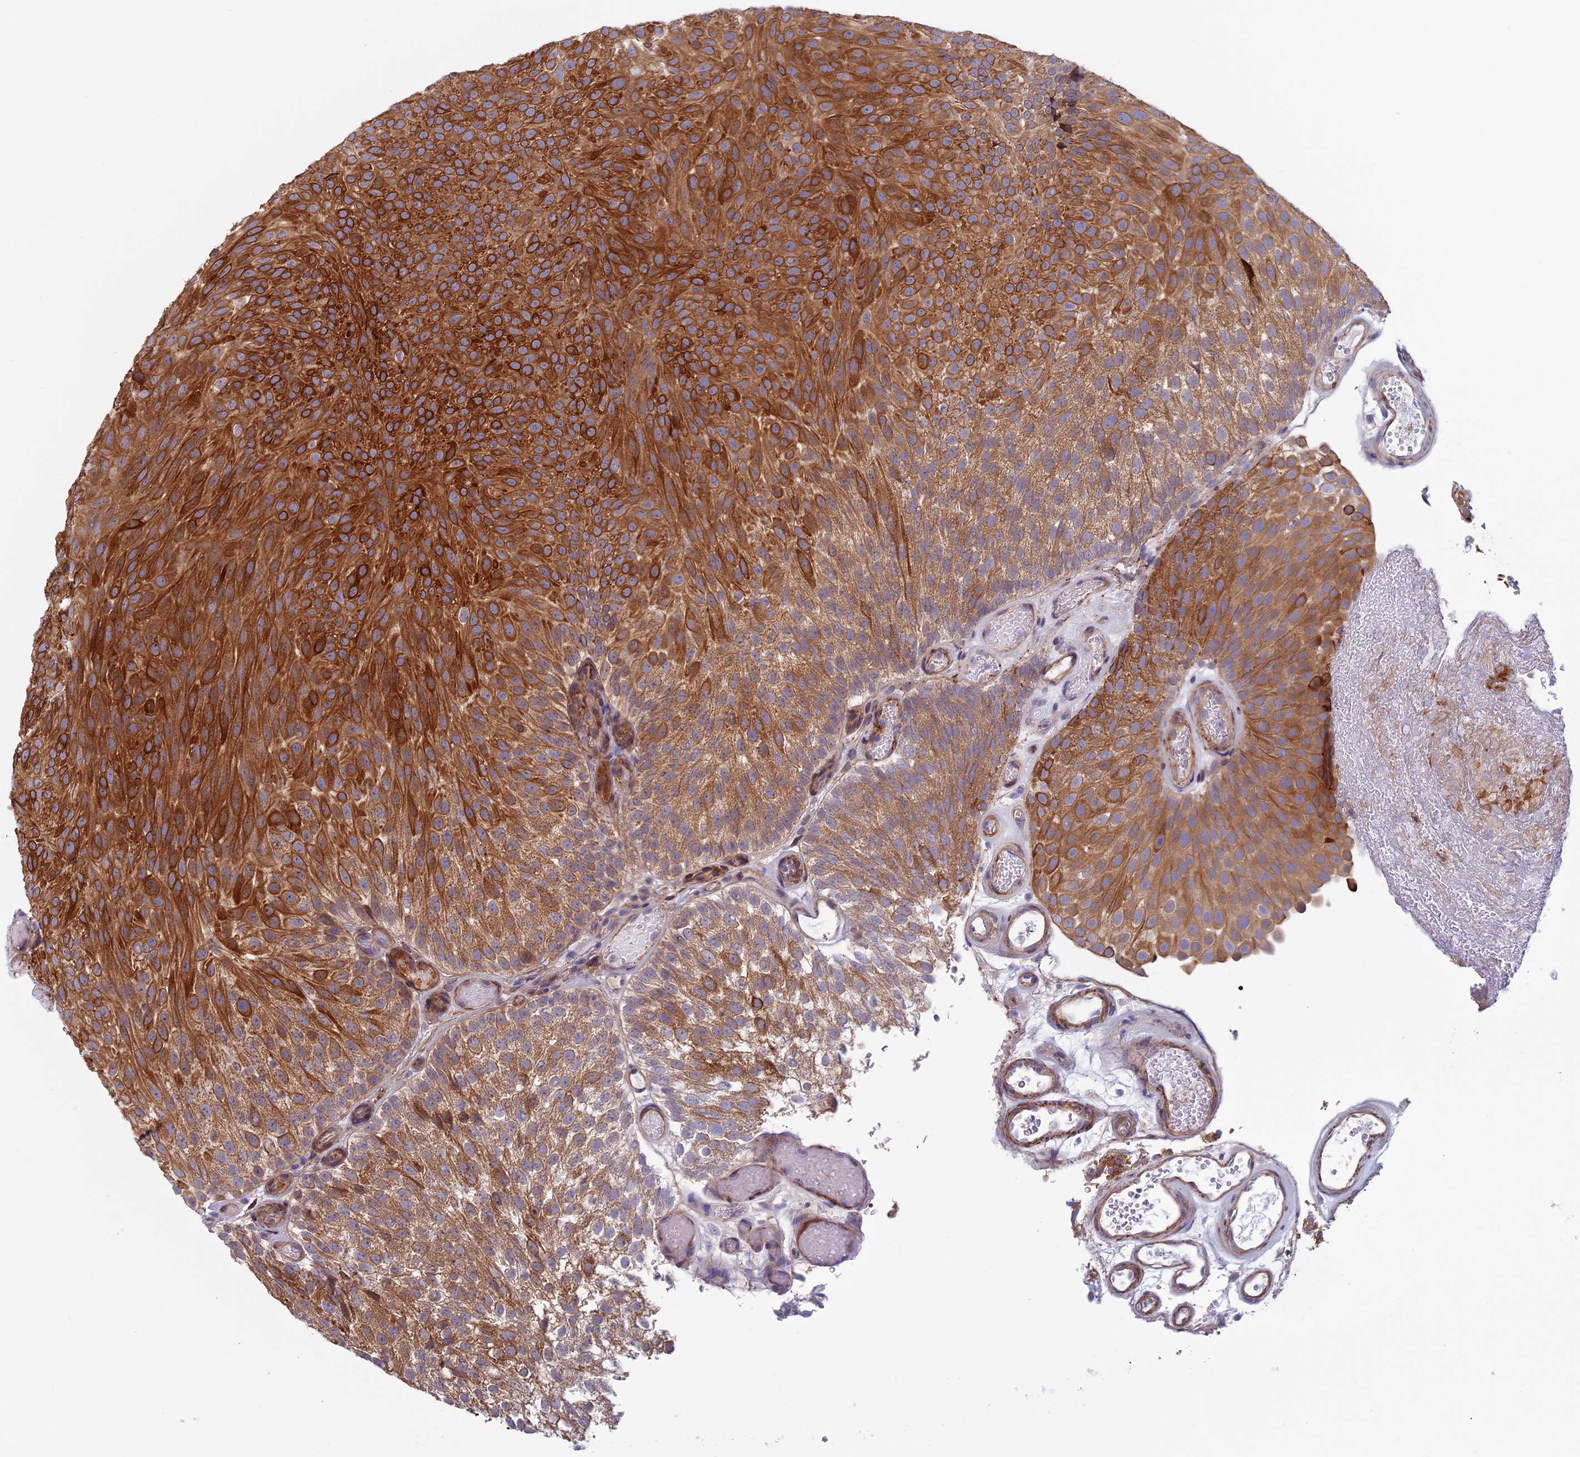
{"staining": {"intensity": "strong", "quantity": ">75%", "location": "cytoplasmic/membranous"}, "tissue": "urothelial cancer", "cell_type": "Tumor cells", "image_type": "cancer", "snomed": [{"axis": "morphology", "description": "Urothelial carcinoma, Low grade"}, {"axis": "topography", "description": "Urinary bladder"}], "caption": "Tumor cells show high levels of strong cytoplasmic/membranous expression in about >75% of cells in human urothelial carcinoma (low-grade).", "gene": "FADS1", "patient": {"sex": "male", "age": 78}}